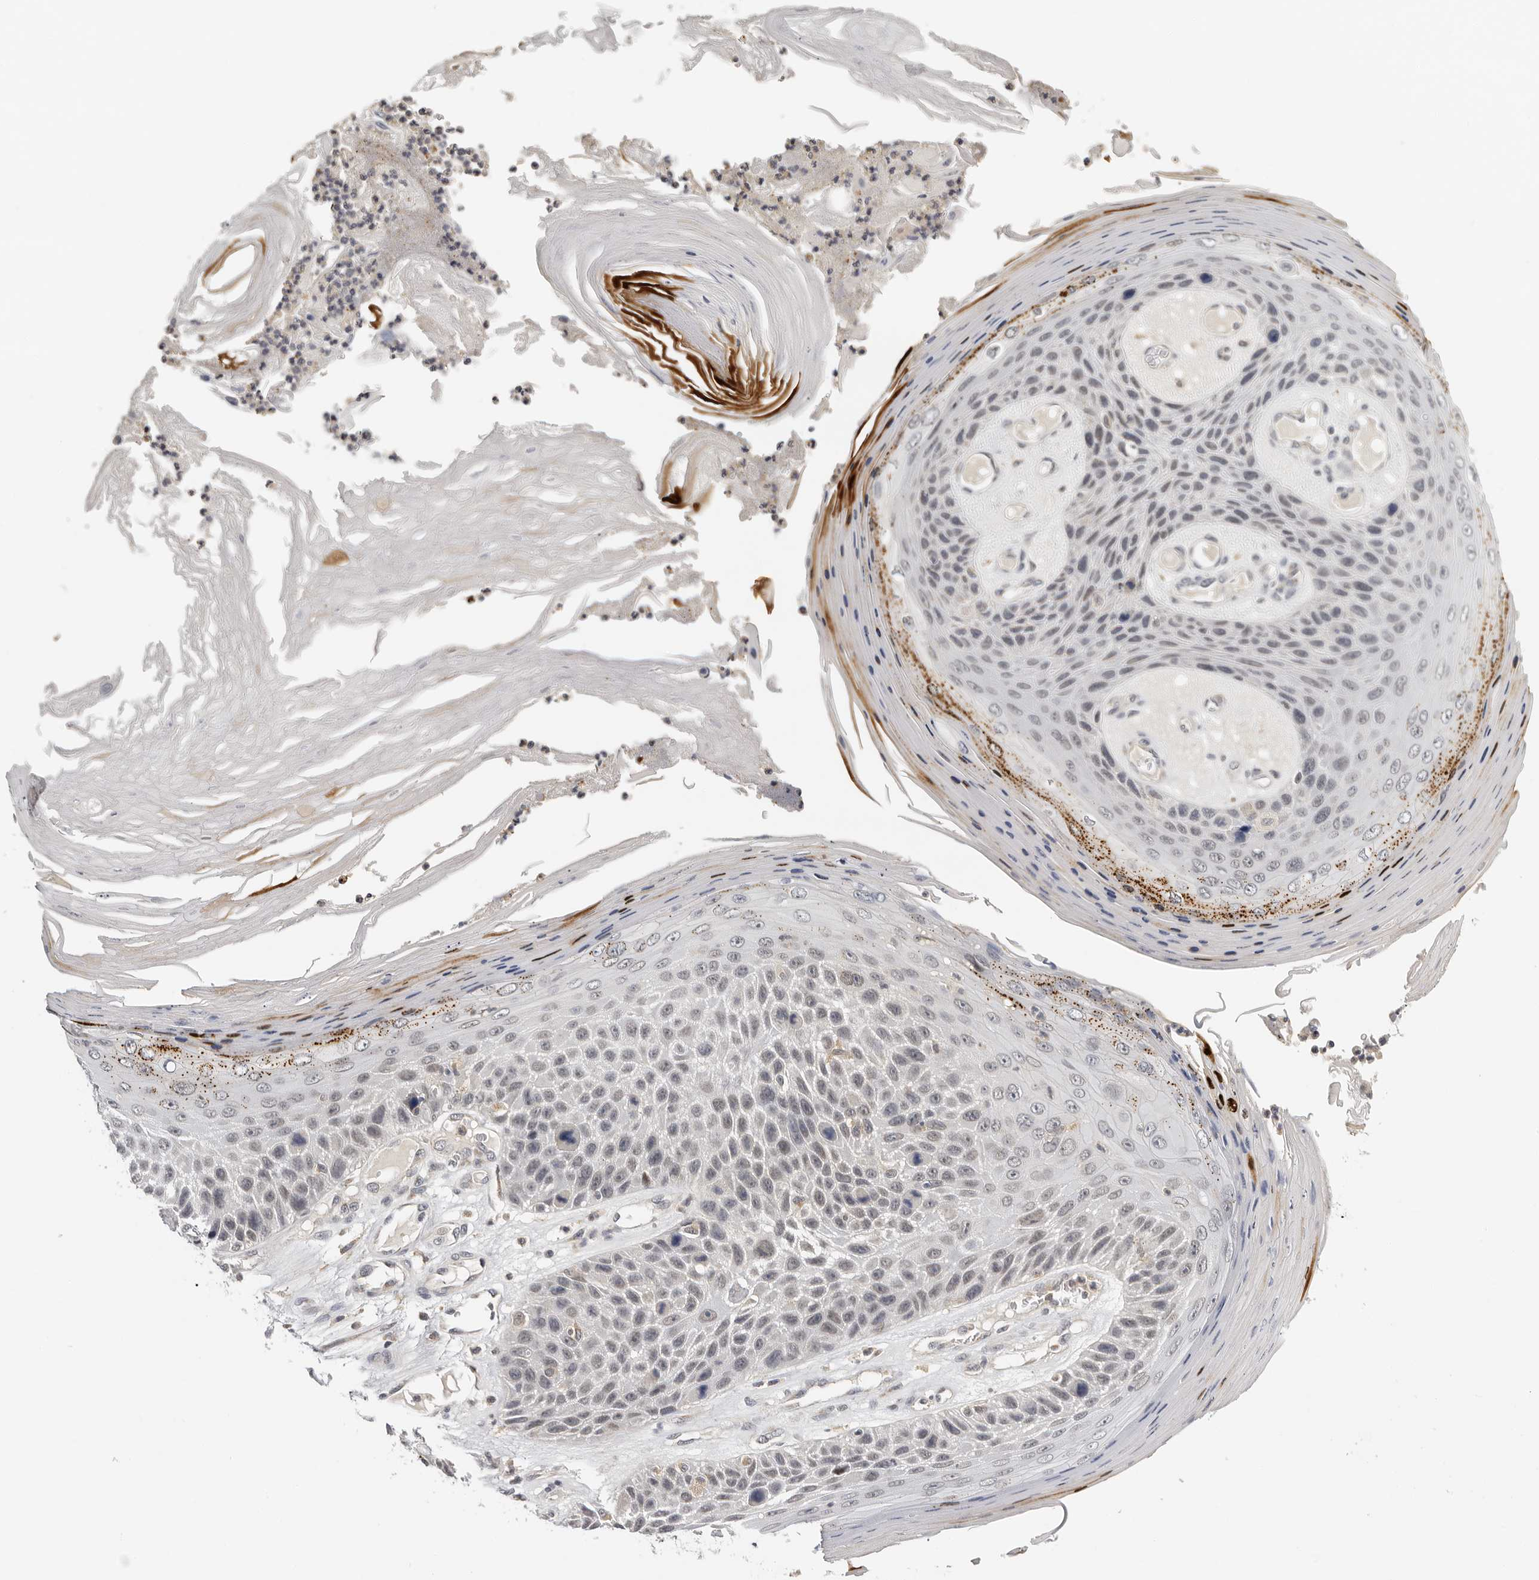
{"staining": {"intensity": "negative", "quantity": "none", "location": "none"}, "tissue": "skin cancer", "cell_type": "Tumor cells", "image_type": "cancer", "snomed": [{"axis": "morphology", "description": "Squamous cell carcinoma, NOS"}, {"axis": "topography", "description": "Skin"}], "caption": "DAB immunohistochemical staining of squamous cell carcinoma (skin) demonstrates no significant staining in tumor cells.", "gene": "KIF2B", "patient": {"sex": "female", "age": 88}}